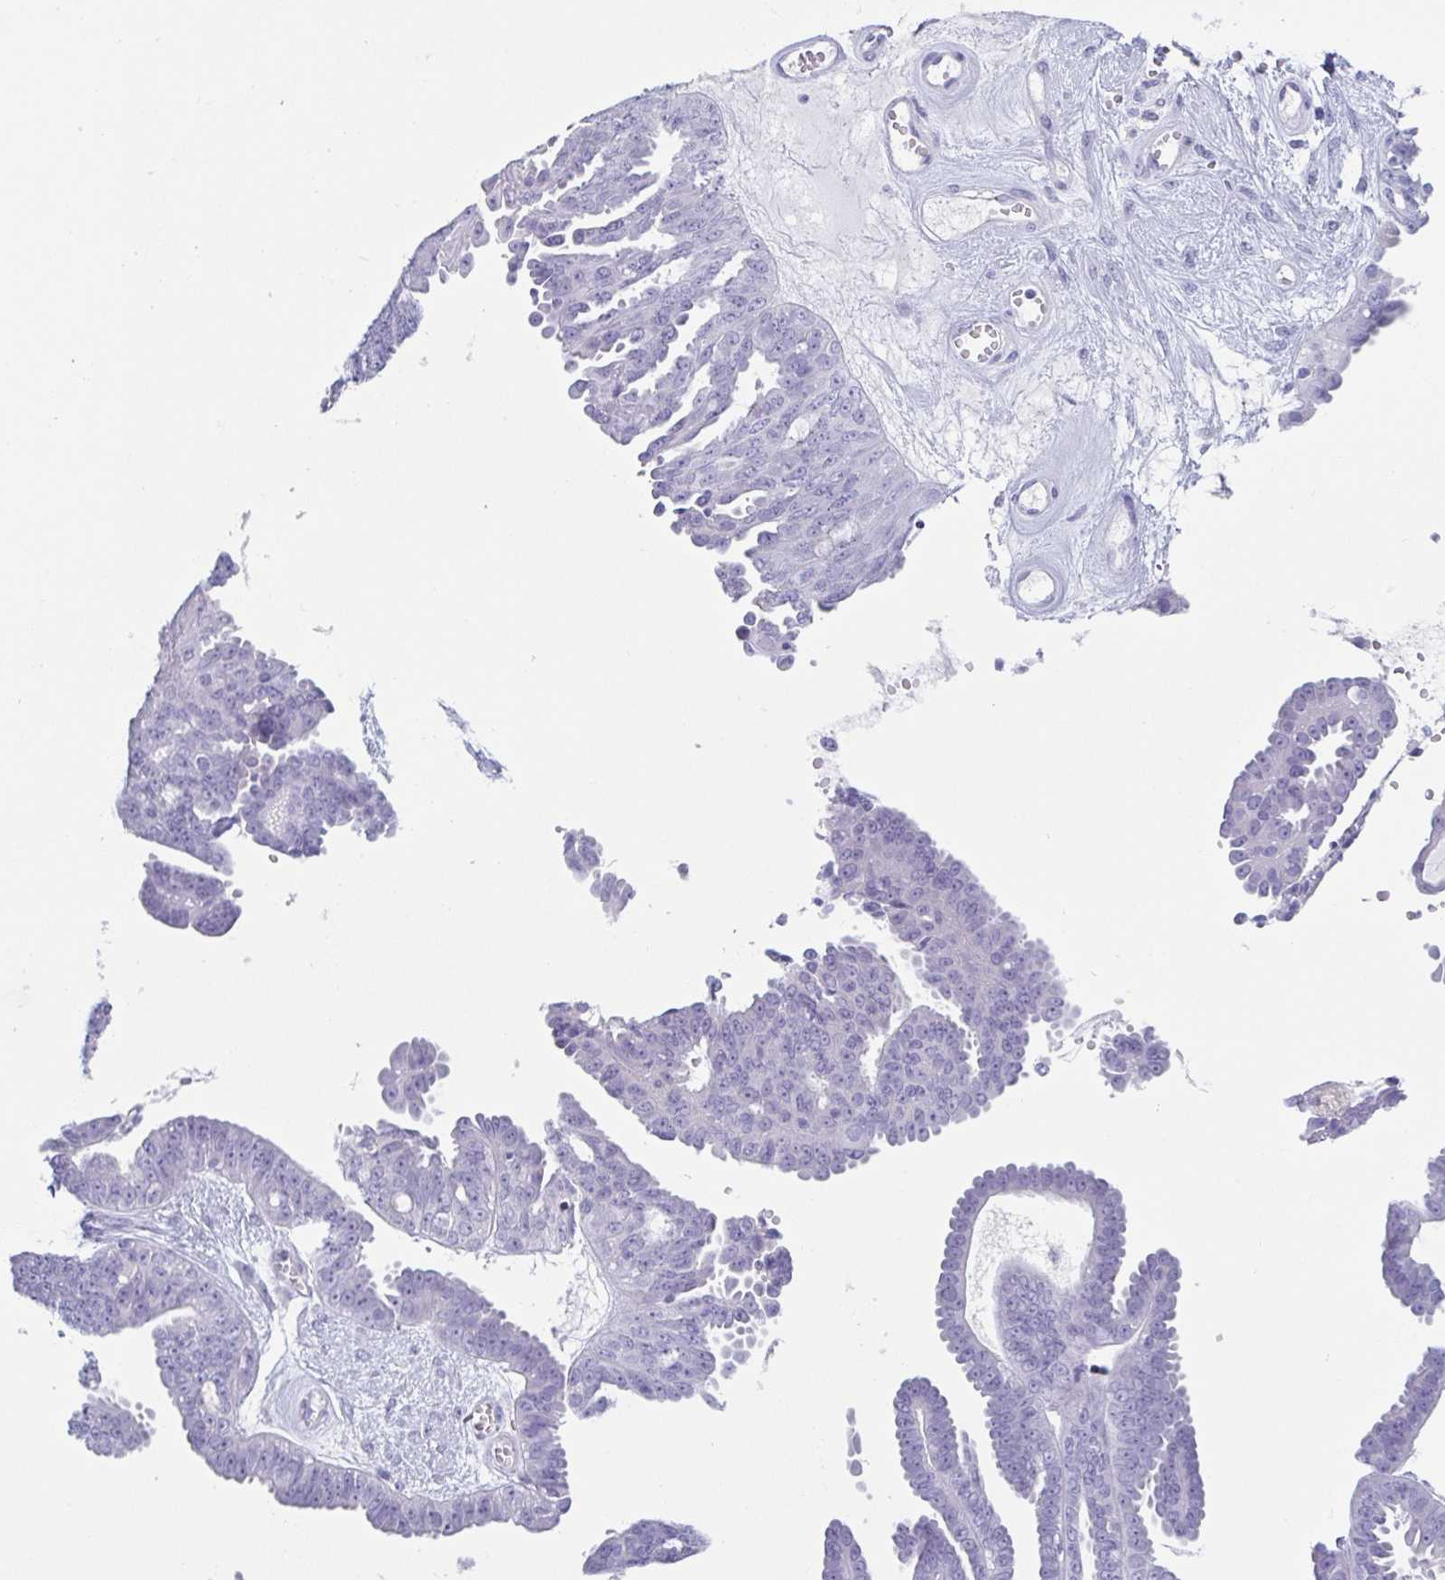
{"staining": {"intensity": "negative", "quantity": "none", "location": "none"}, "tissue": "ovarian cancer", "cell_type": "Tumor cells", "image_type": "cancer", "snomed": [{"axis": "morphology", "description": "Cystadenocarcinoma, serous, NOS"}, {"axis": "topography", "description": "Ovary"}], "caption": "DAB immunohistochemical staining of human ovarian cancer (serous cystadenocarcinoma) demonstrates no significant expression in tumor cells.", "gene": "TAGLN3", "patient": {"sex": "female", "age": 71}}